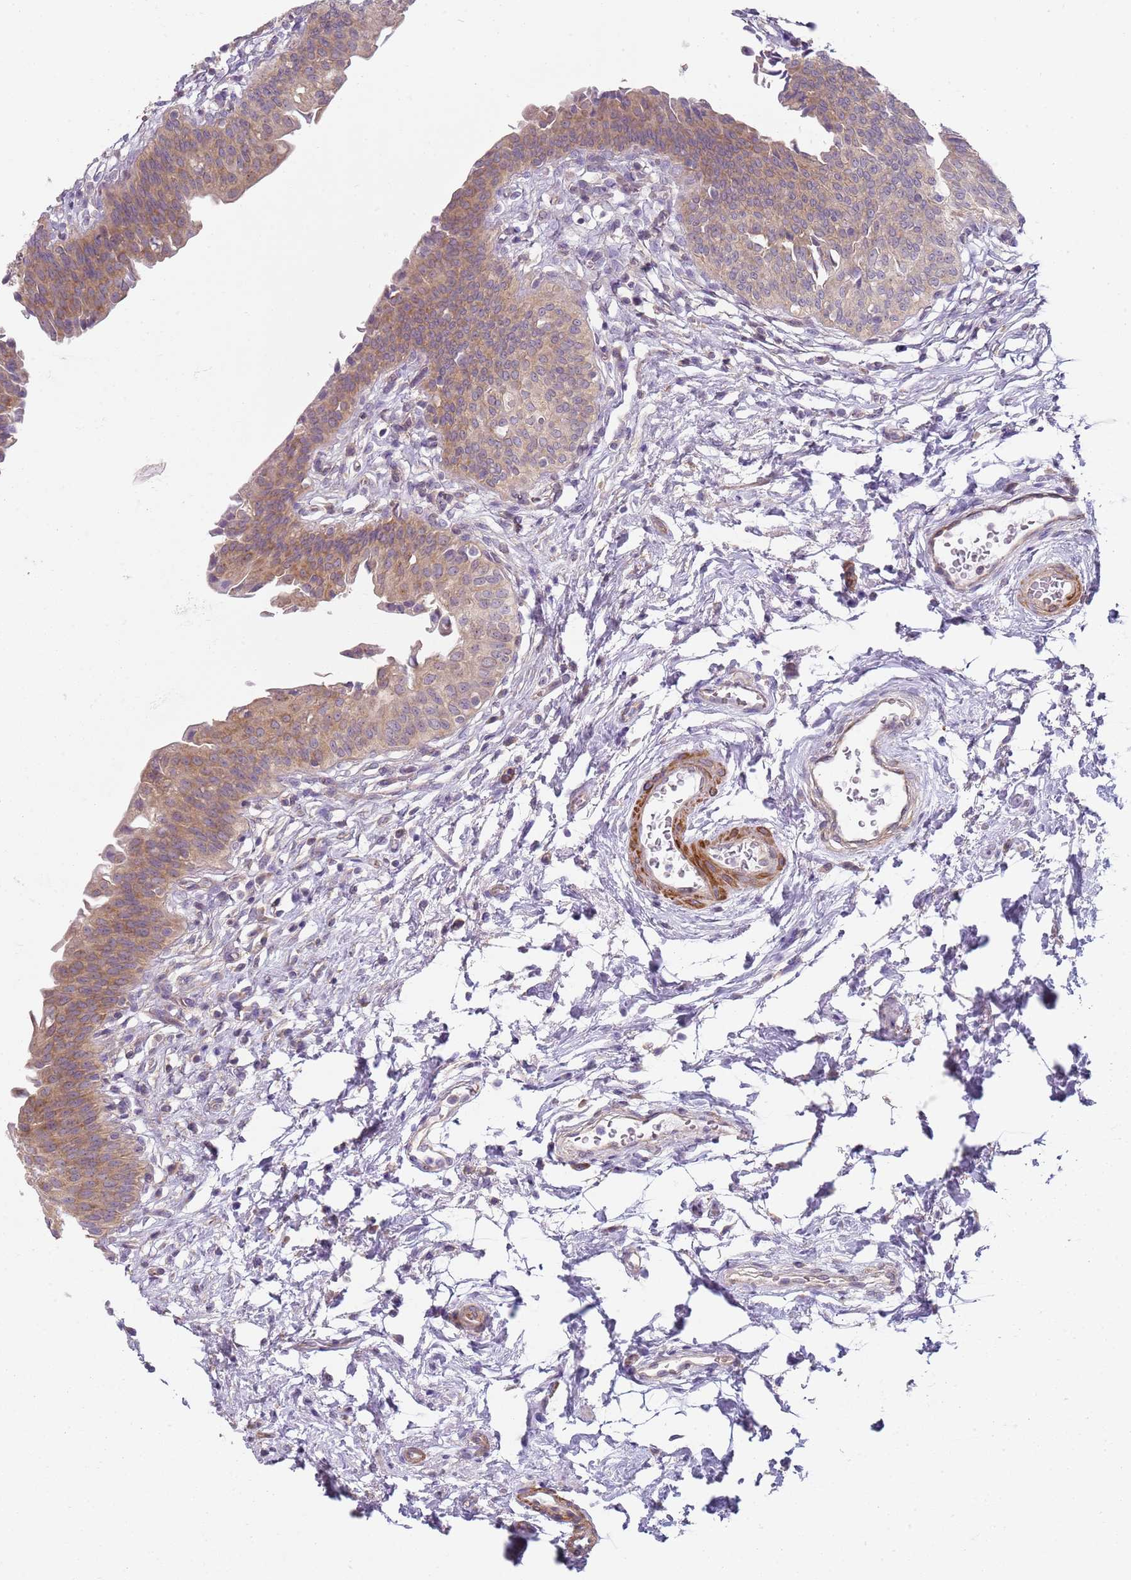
{"staining": {"intensity": "weak", "quantity": ">75%", "location": "cytoplasmic/membranous"}, "tissue": "urinary bladder", "cell_type": "Urothelial cells", "image_type": "normal", "snomed": [{"axis": "morphology", "description": "Normal tissue, NOS"}, {"axis": "topography", "description": "Urinary bladder"}], "caption": "This is an image of IHC staining of normal urinary bladder, which shows weak positivity in the cytoplasmic/membranous of urothelial cells.", "gene": "SLC26A6", "patient": {"sex": "male", "age": 83}}